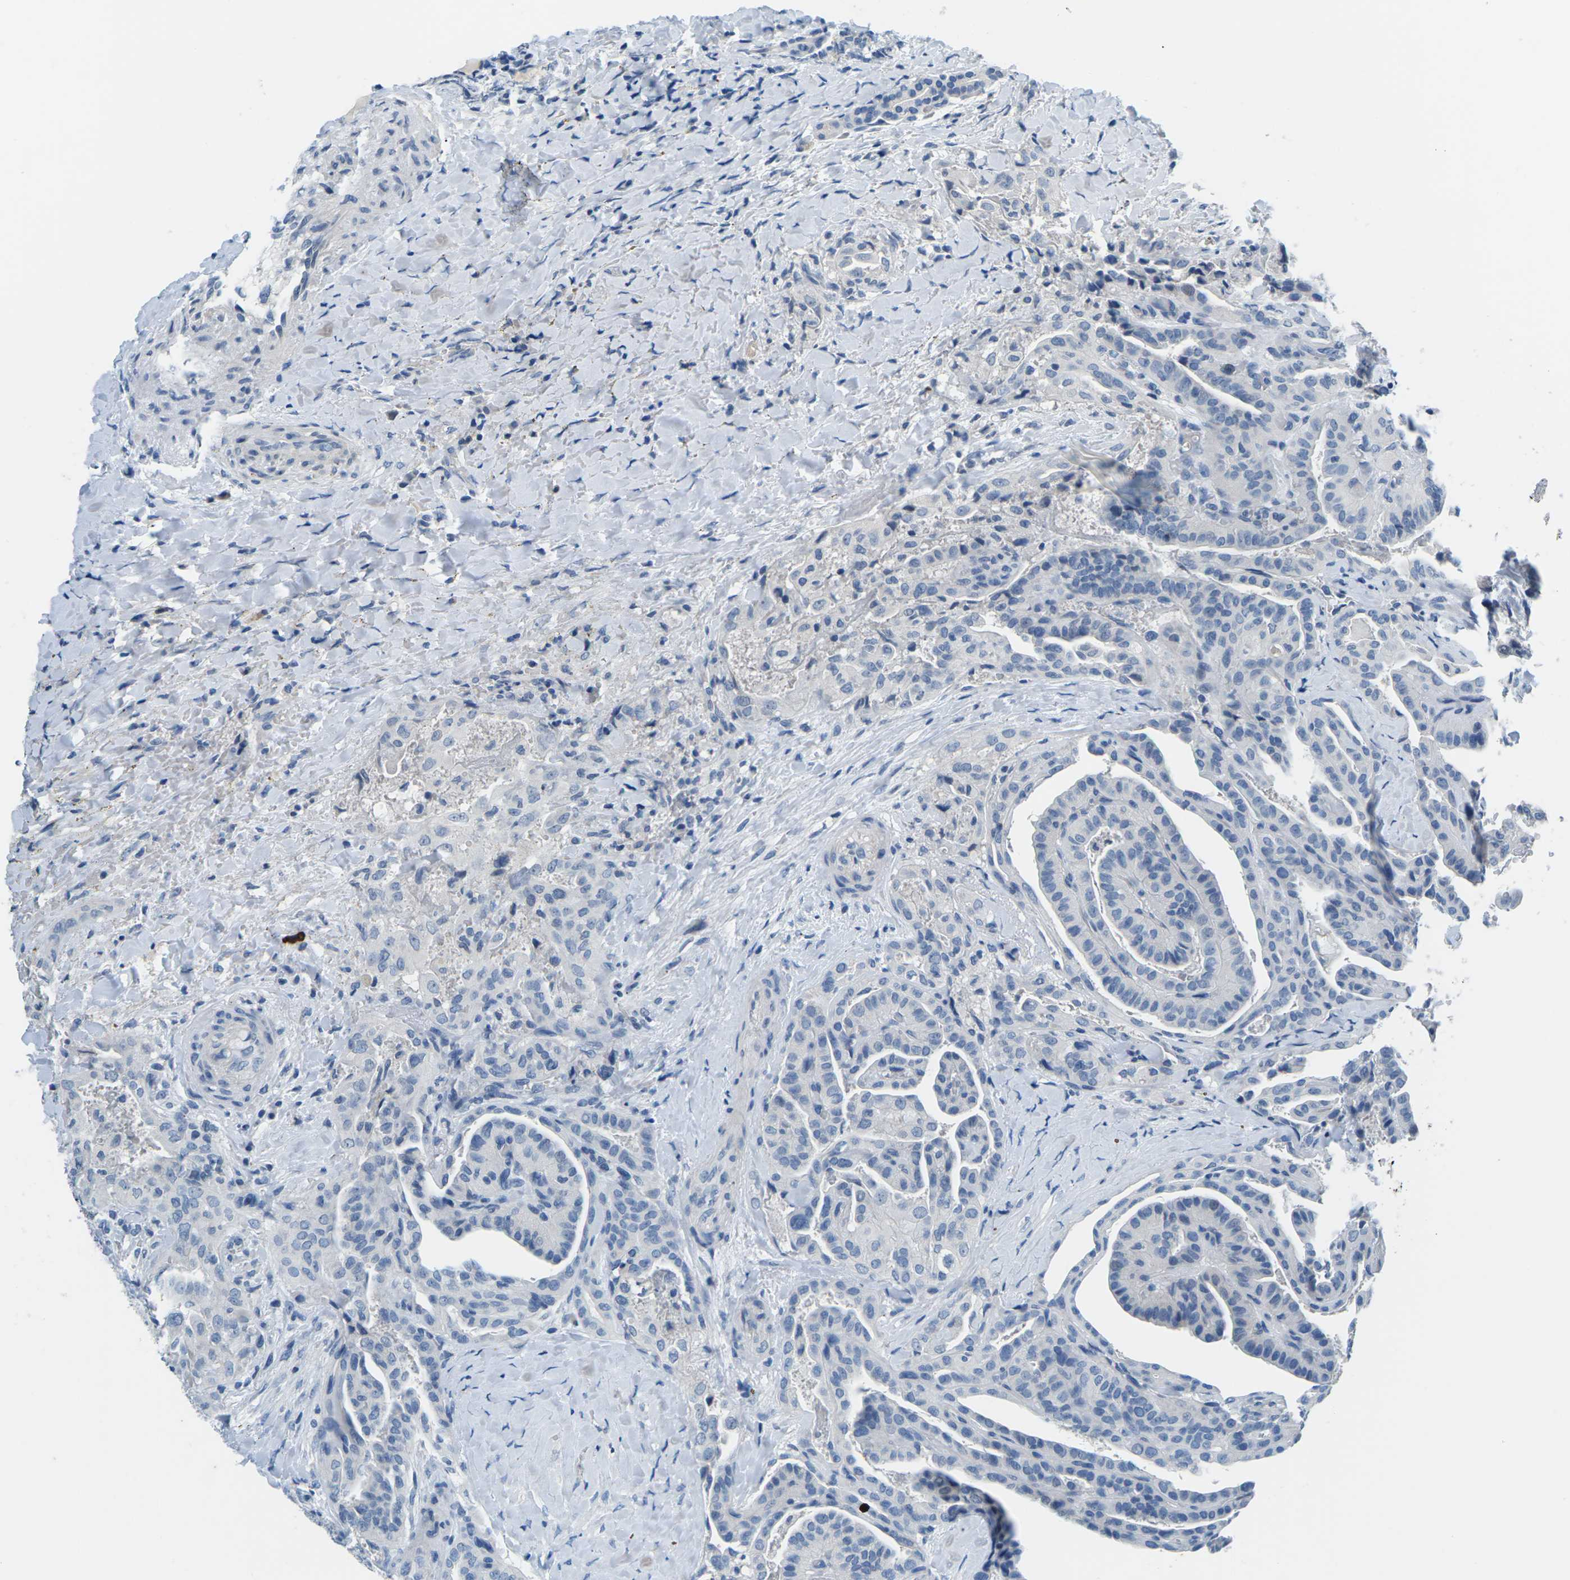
{"staining": {"intensity": "negative", "quantity": "none", "location": "none"}, "tissue": "thyroid cancer", "cell_type": "Tumor cells", "image_type": "cancer", "snomed": [{"axis": "morphology", "description": "Papillary adenocarcinoma, NOS"}, {"axis": "topography", "description": "Thyroid gland"}], "caption": "High power microscopy micrograph of an immunohistochemistry photomicrograph of thyroid papillary adenocarcinoma, revealing no significant positivity in tumor cells. (IHC, brightfield microscopy, high magnification).", "gene": "UMOD", "patient": {"sex": "male", "age": 77}}